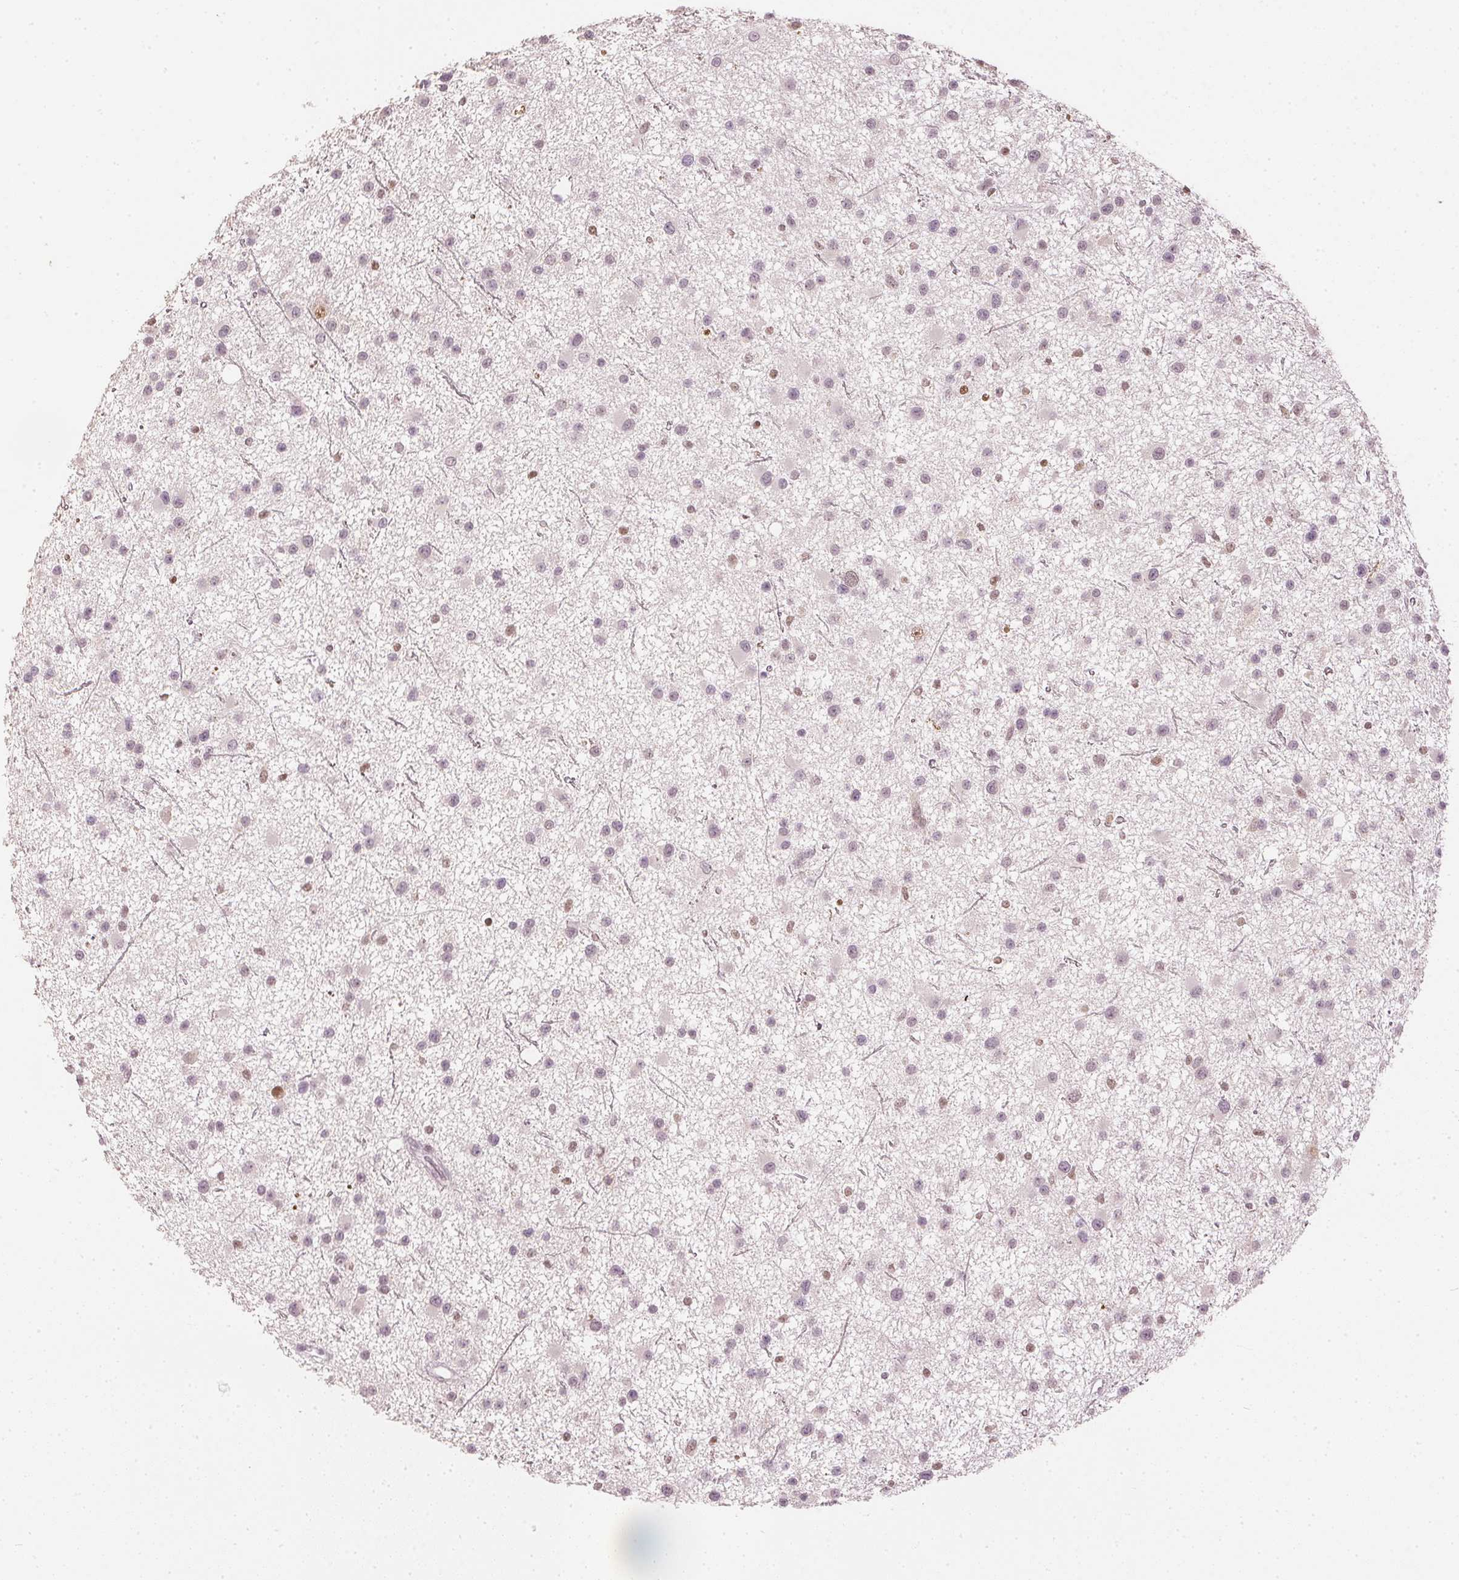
{"staining": {"intensity": "moderate", "quantity": "<25%", "location": "nuclear"}, "tissue": "glioma", "cell_type": "Tumor cells", "image_type": "cancer", "snomed": [{"axis": "morphology", "description": "Glioma, malignant, Low grade"}, {"axis": "topography", "description": "Brain"}], "caption": "This histopathology image reveals immunohistochemistry (IHC) staining of human malignant glioma (low-grade), with low moderate nuclear expression in about <25% of tumor cells.", "gene": "SLC39A3", "patient": {"sex": "male", "age": 43}}